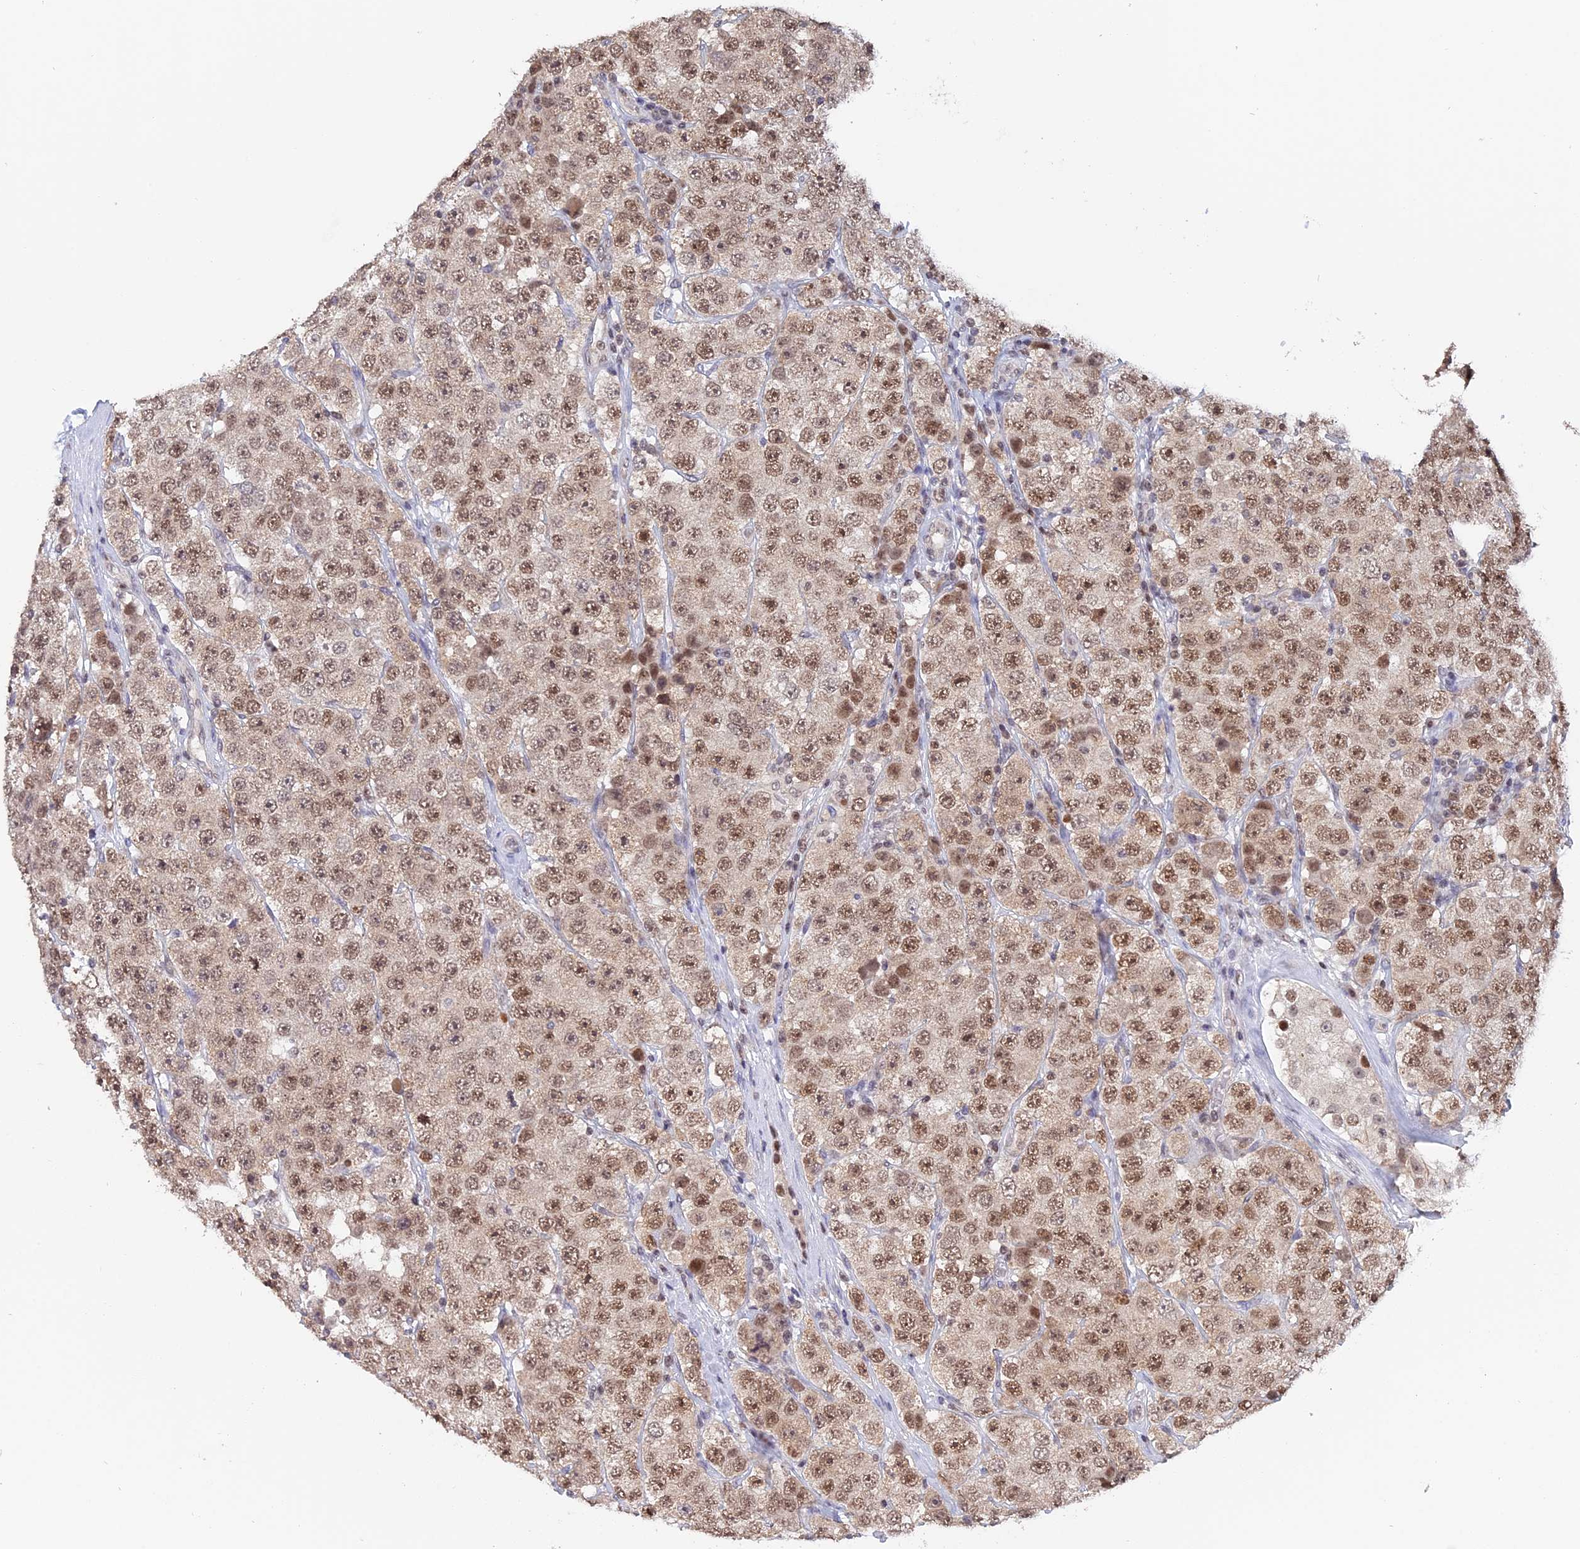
{"staining": {"intensity": "moderate", "quantity": ">75%", "location": "nuclear"}, "tissue": "testis cancer", "cell_type": "Tumor cells", "image_type": "cancer", "snomed": [{"axis": "morphology", "description": "Seminoma, NOS"}, {"axis": "topography", "description": "Testis"}], "caption": "This histopathology image exhibits IHC staining of human testis cancer (seminoma), with medium moderate nuclear positivity in approximately >75% of tumor cells.", "gene": "RFC5", "patient": {"sex": "male", "age": 28}}